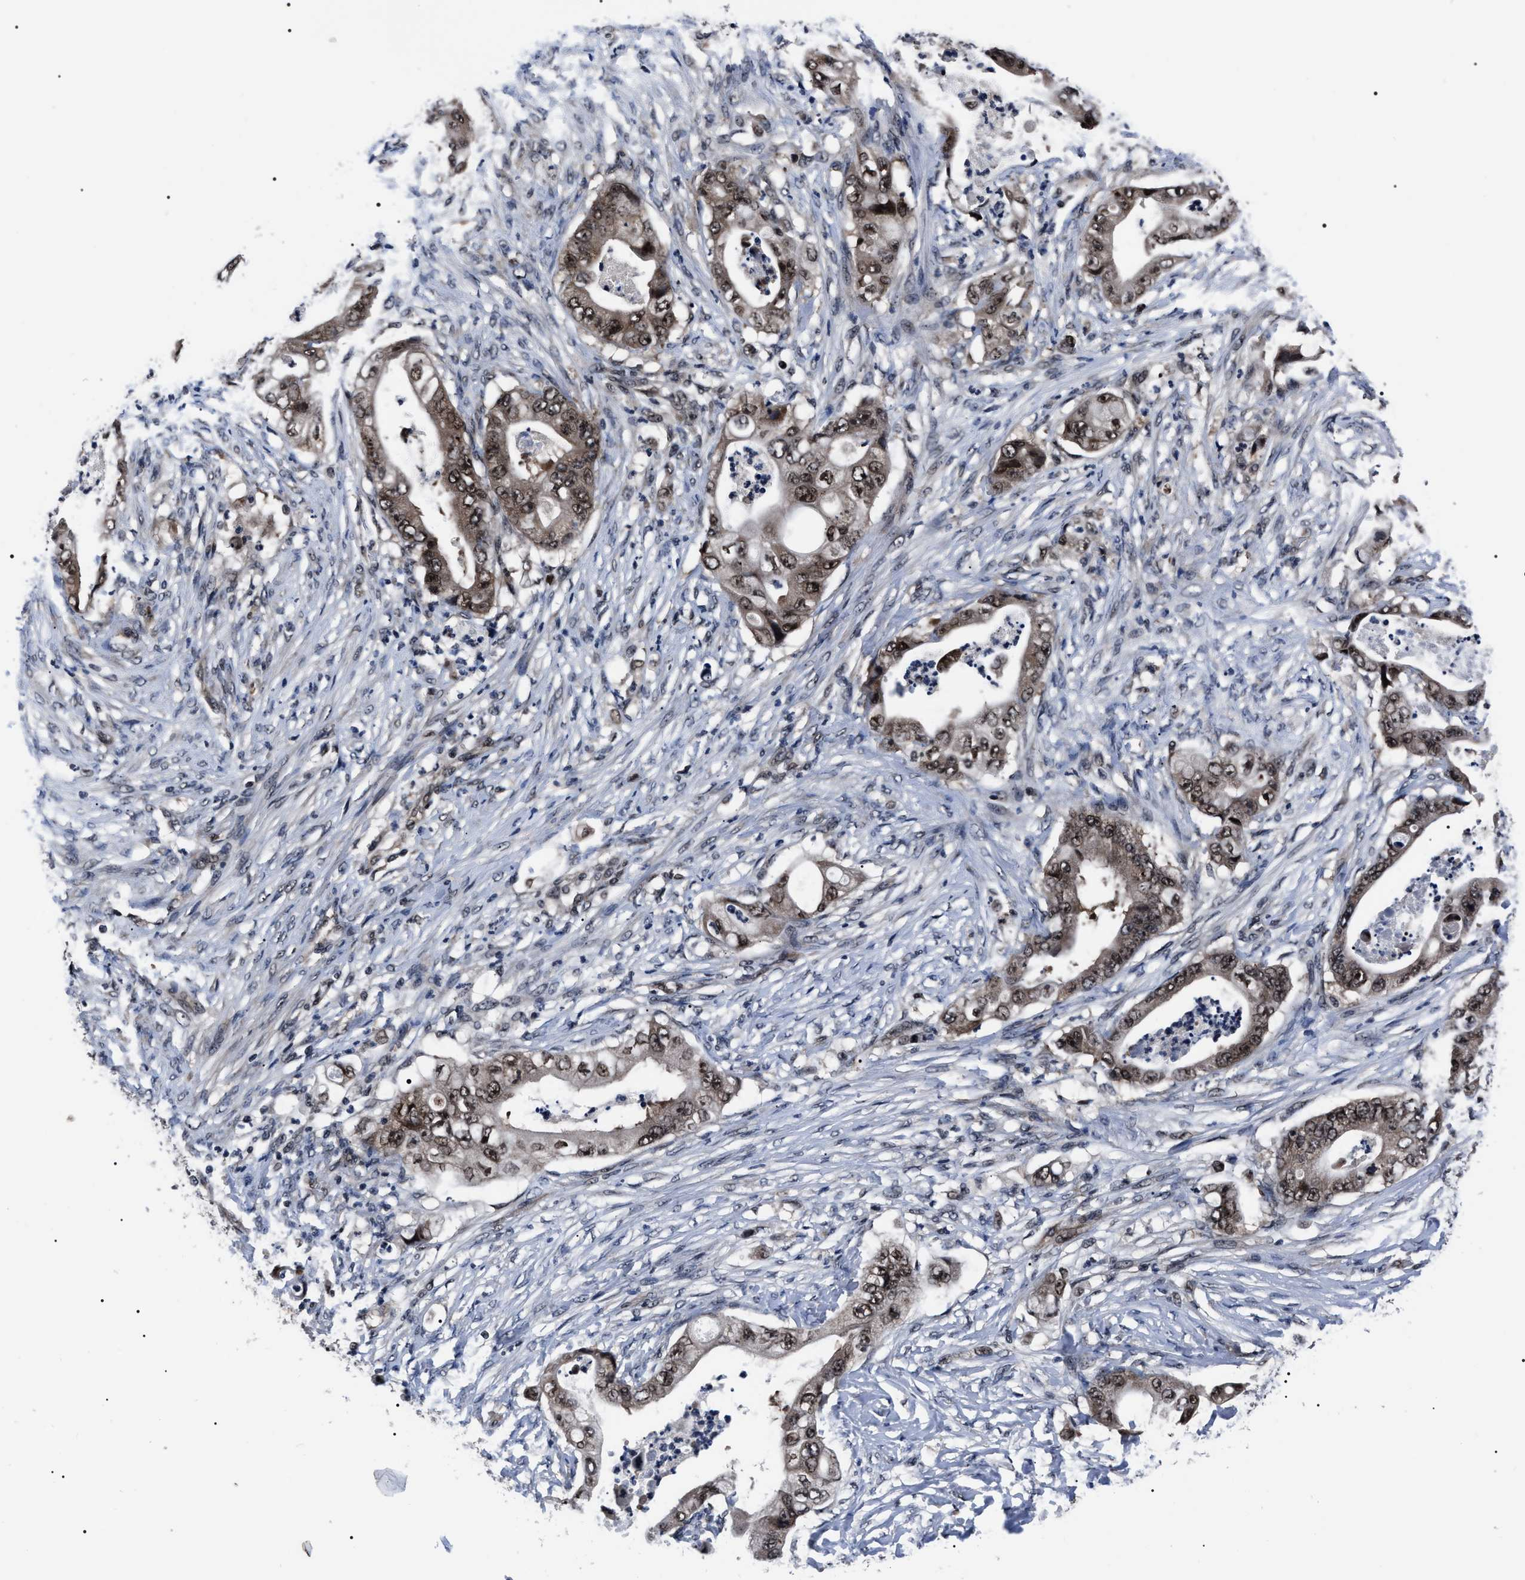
{"staining": {"intensity": "moderate", "quantity": ">75%", "location": "cytoplasmic/membranous,nuclear"}, "tissue": "stomach cancer", "cell_type": "Tumor cells", "image_type": "cancer", "snomed": [{"axis": "morphology", "description": "Adenocarcinoma, NOS"}, {"axis": "topography", "description": "Stomach"}], "caption": "Immunohistochemical staining of stomach adenocarcinoma reveals medium levels of moderate cytoplasmic/membranous and nuclear expression in about >75% of tumor cells. (Brightfield microscopy of DAB IHC at high magnification).", "gene": "CSNK2A1", "patient": {"sex": "female", "age": 73}}